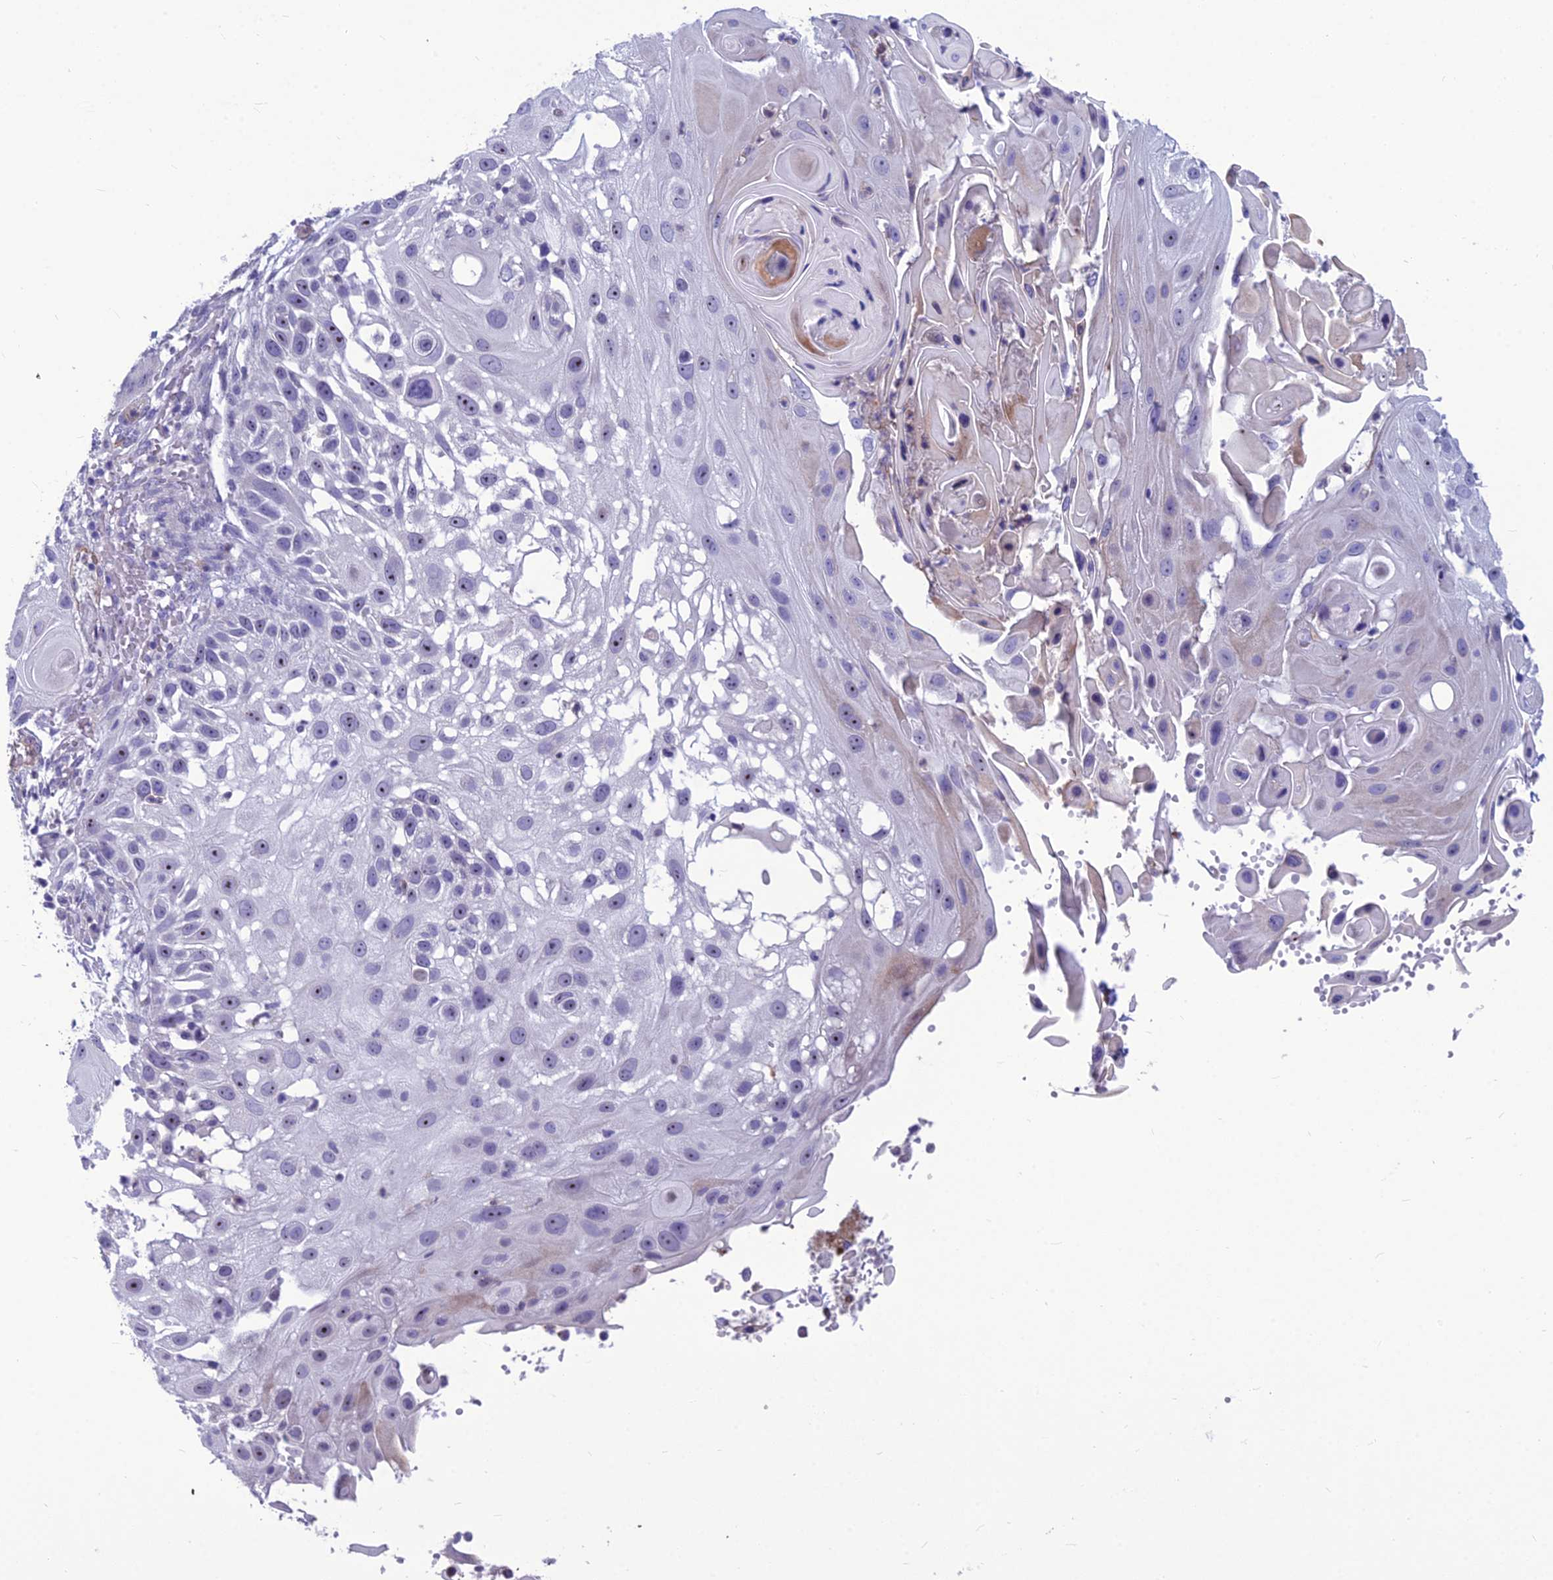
{"staining": {"intensity": "moderate", "quantity": "<25%", "location": "nuclear"}, "tissue": "skin cancer", "cell_type": "Tumor cells", "image_type": "cancer", "snomed": [{"axis": "morphology", "description": "Squamous cell carcinoma, NOS"}, {"axis": "topography", "description": "Skin"}], "caption": "A high-resolution photomicrograph shows immunohistochemistry staining of skin cancer, which exhibits moderate nuclear positivity in about <25% of tumor cells. The staining was performed using DAB to visualize the protein expression in brown, while the nuclei were stained in blue with hematoxylin (Magnification: 20x).", "gene": "BBS7", "patient": {"sex": "female", "age": 44}}